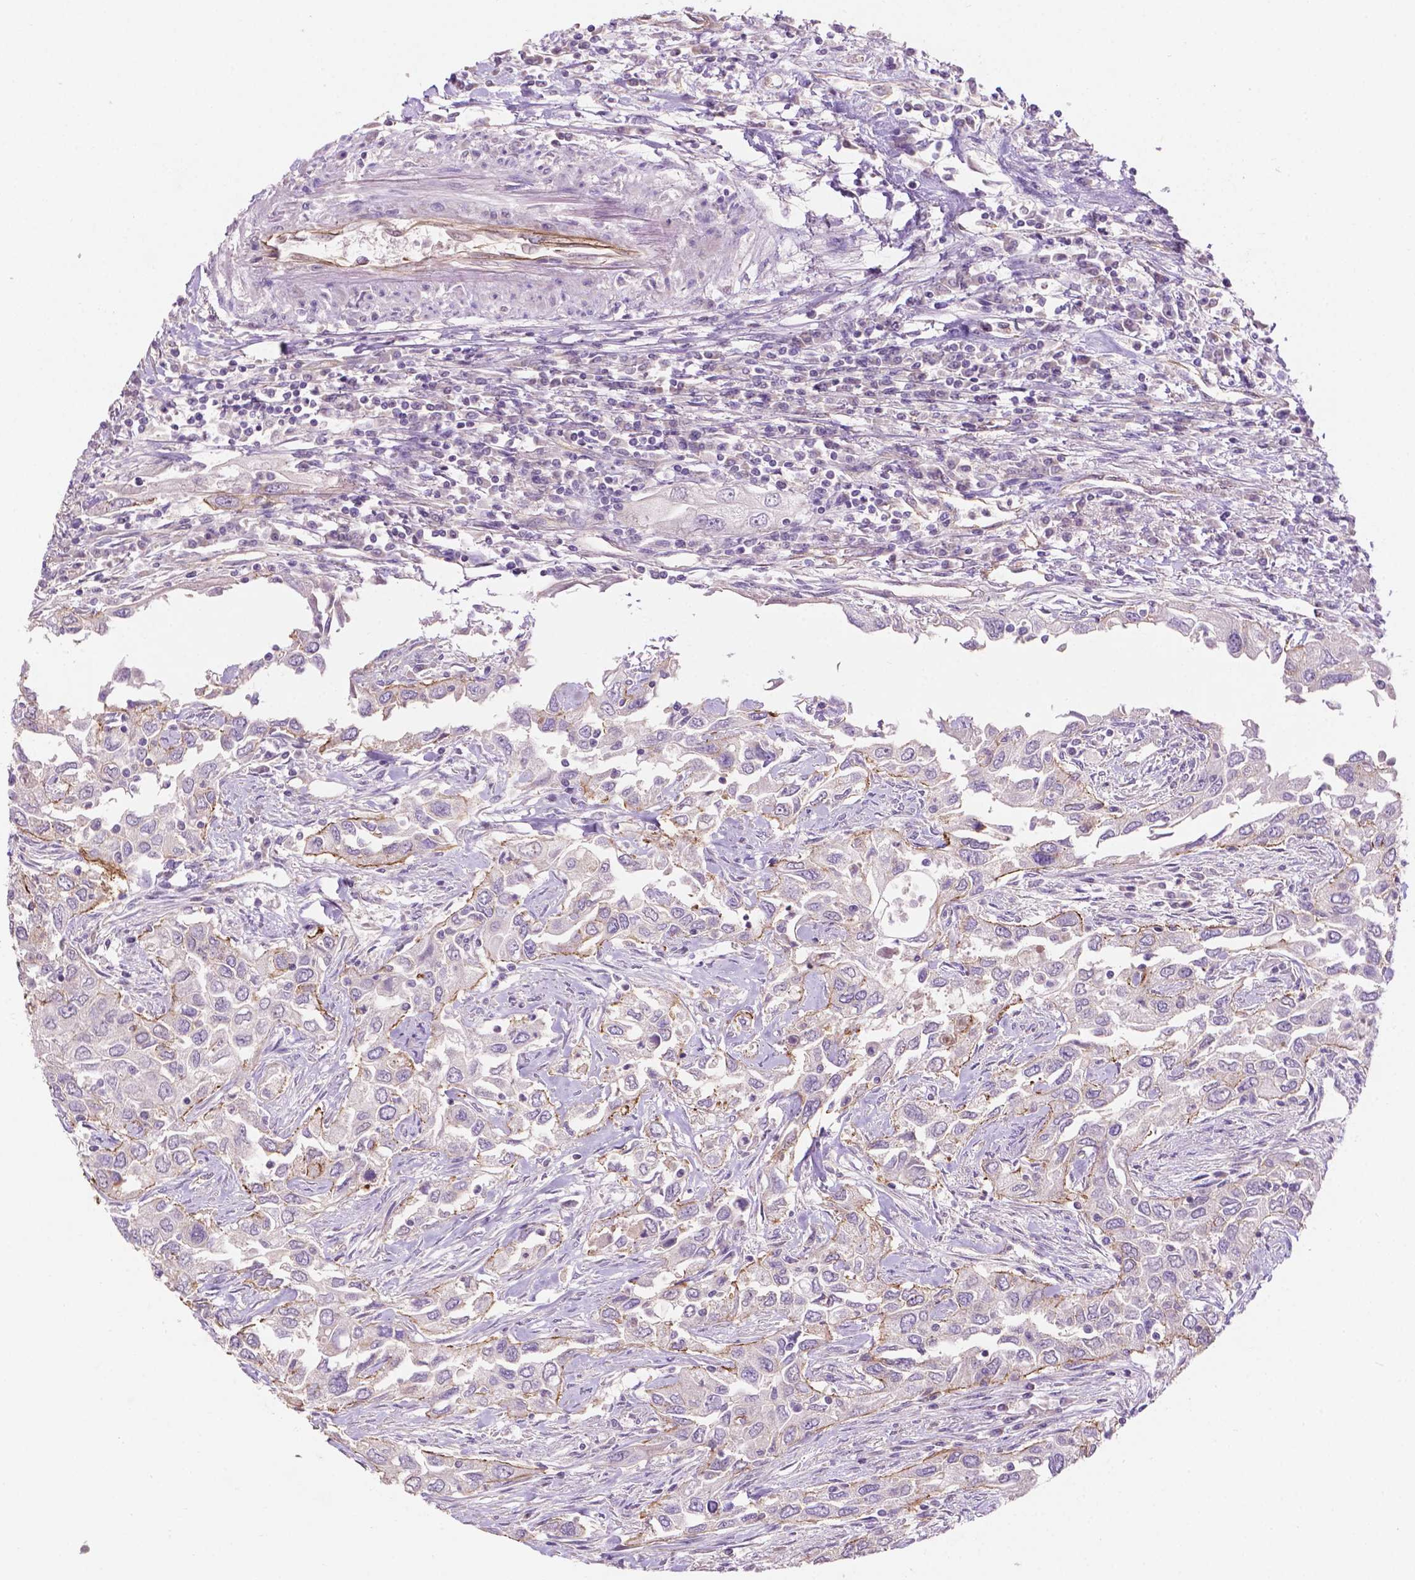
{"staining": {"intensity": "moderate", "quantity": "<25%", "location": "cytoplasmic/membranous"}, "tissue": "urothelial cancer", "cell_type": "Tumor cells", "image_type": "cancer", "snomed": [{"axis": "morphology", "description": "Urothelial carcinoma, High grade"}, {"axis": "topography", "description": "Urinary bladder"}], "caption": "Protein staining shows moderate cytoplasmic/membranous staining in about <25% of tumor cells in urothelial carcinoma (high-grade).", "gene": "ARL5C", "patient": {"sex": "male", "age": 76}}